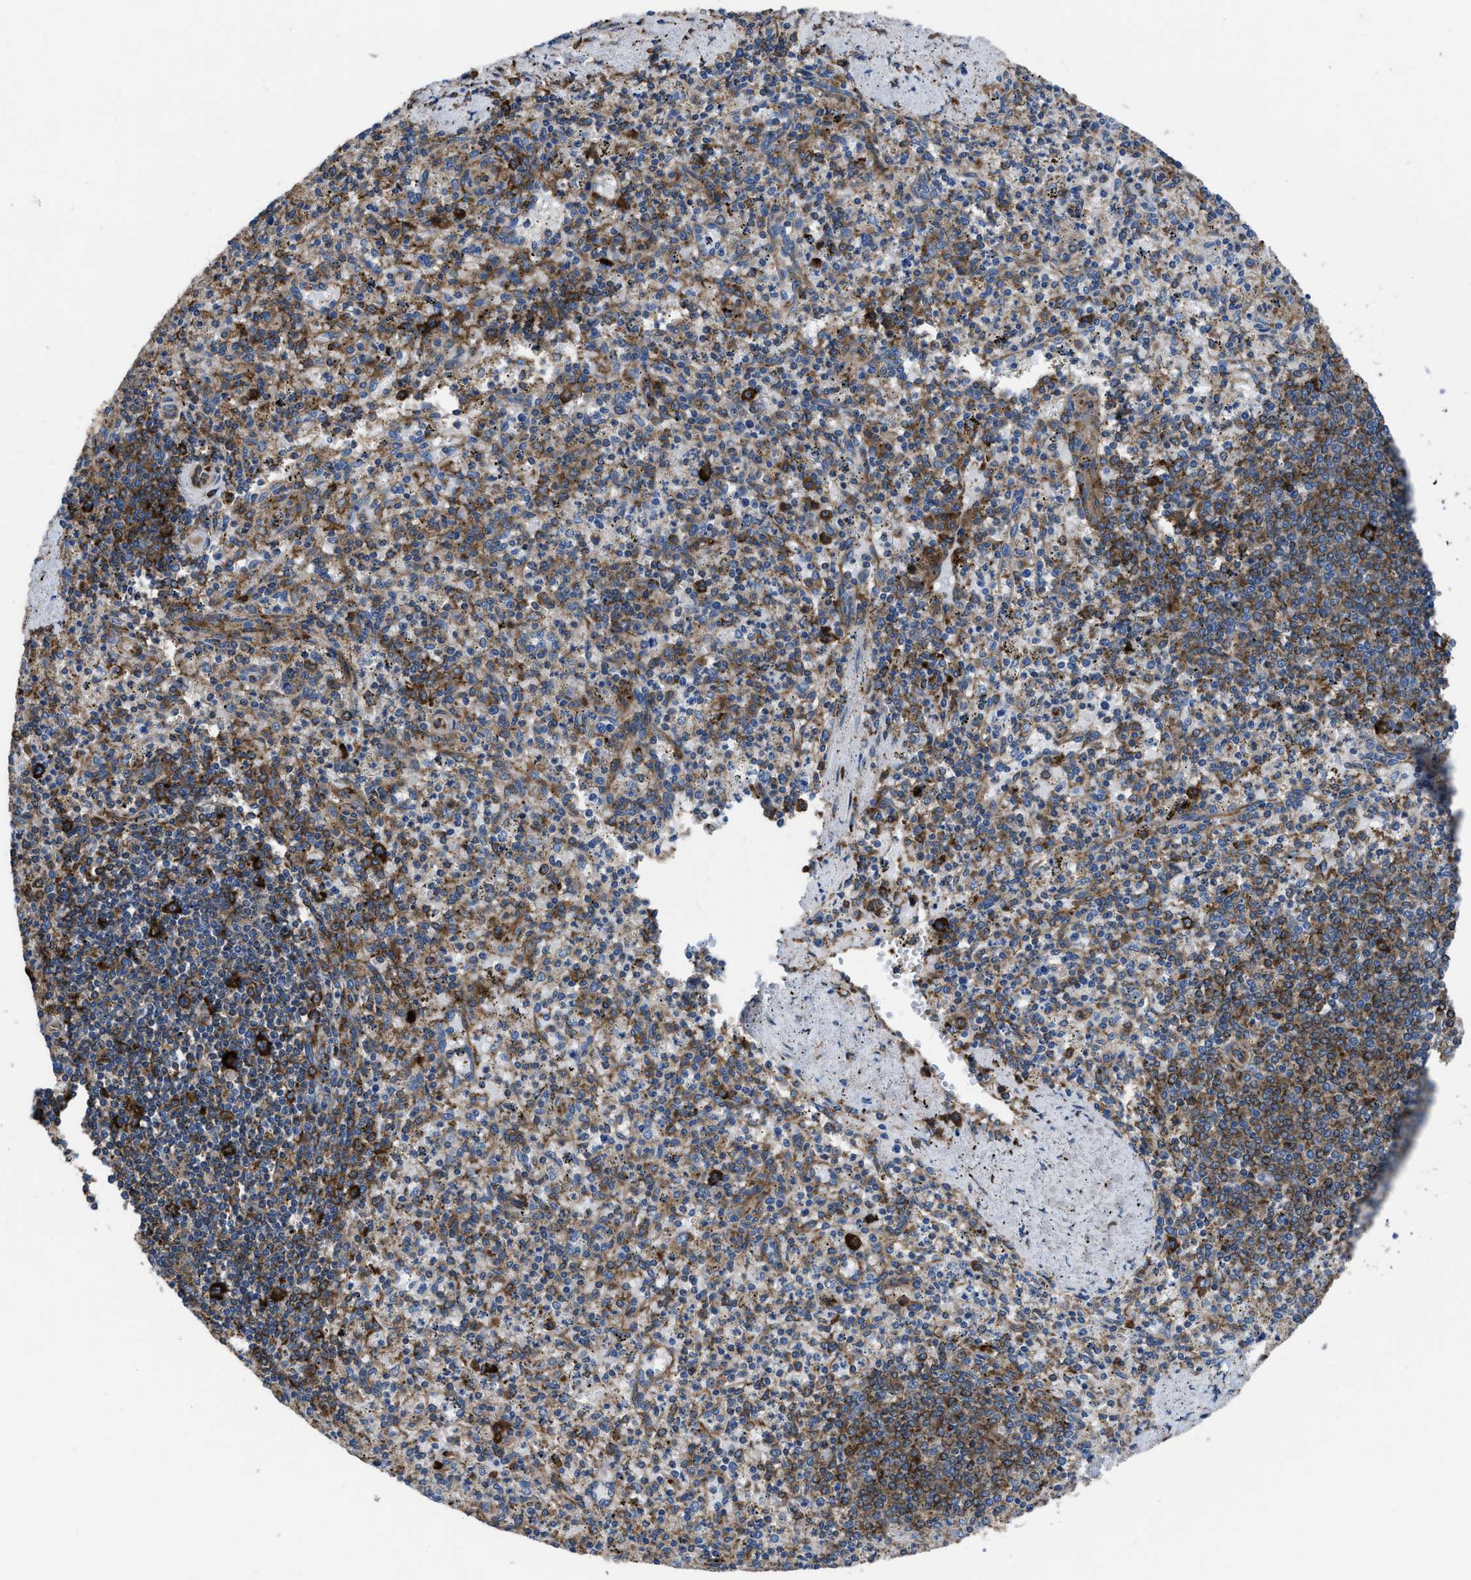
{"staining": {"intensity": "strong", "quantity": ">75%", "location": "cytoplasmic/membranous"}, "tissue": "spleen", "cell_type": "Cells in red pulp", "image_type": "normal", "snomed": [{"axis": "morphology", "description": "Normal tissue, NOS"}, {"axis": "topography", "description": "Spleen"}], "caption": "This photomicrograph reveals immunohistochemistry (IHC) staining of unremarkable human spleen, with high strong cytoplasmic/membranous positivity in about >75% of cells in red pulp.", "gene": "CAPRIN1", "patient": {"sex": "male", "age": 72}}